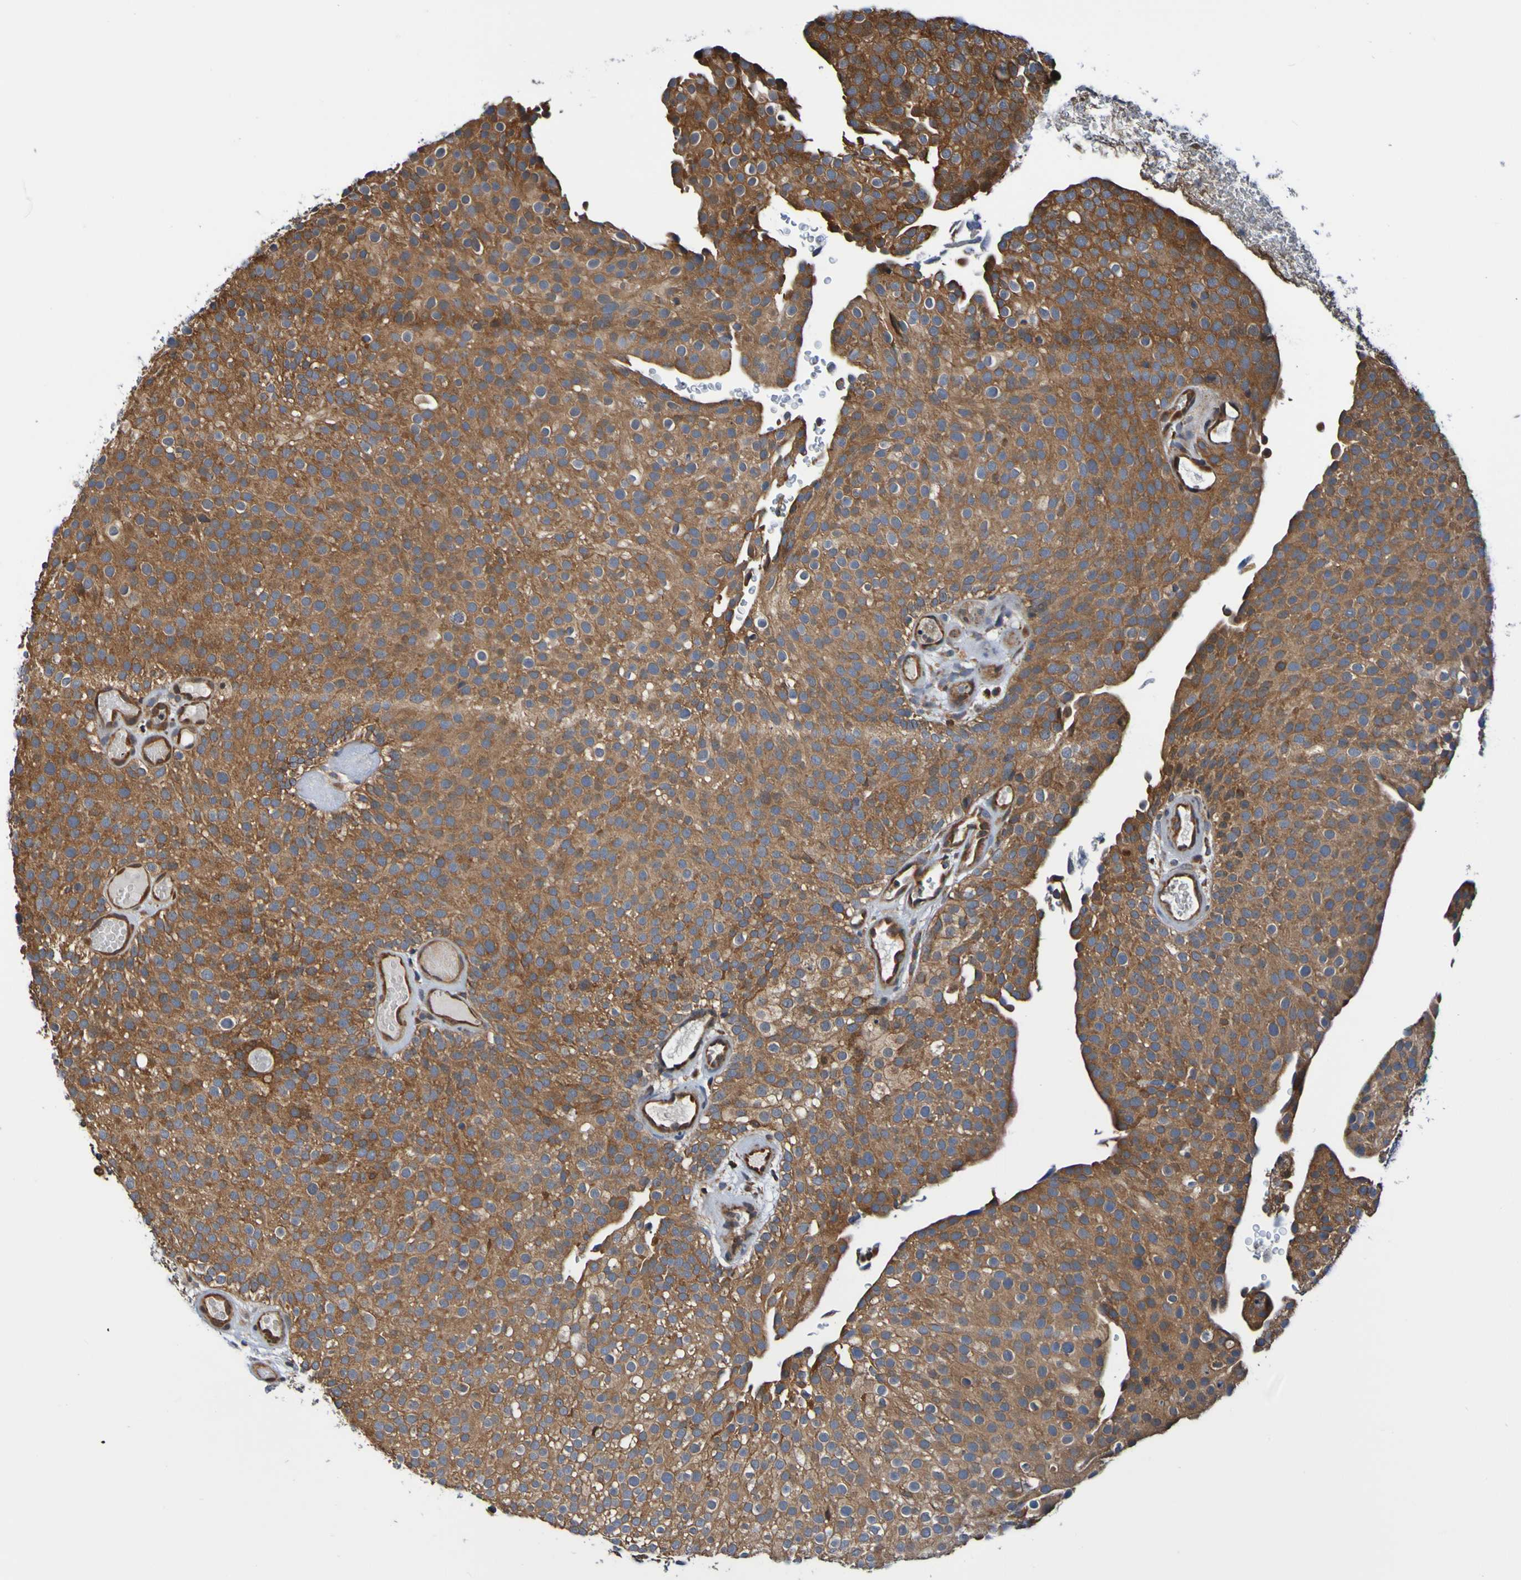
{"staining": {"intensity": "moderate", "quantity": ">75%", "location": "cytoplasmic/membranous"}, "tissue": "urothelial cancer", "cell_type": "Tumor cells", "image_type": "cancer", "snomed": [{"axis": "morphology", "description": "Urothelial carcinoma, Low grade"}, {"axis": "topography", "description": "Urinary bladder"}], "caption": "Urothelial carcinoma (low-grade) stained with a protein marker shows moderate staining in tumor cells.", "gene": "AXIN1", "patient": {"sex": "male", "age": 78}}